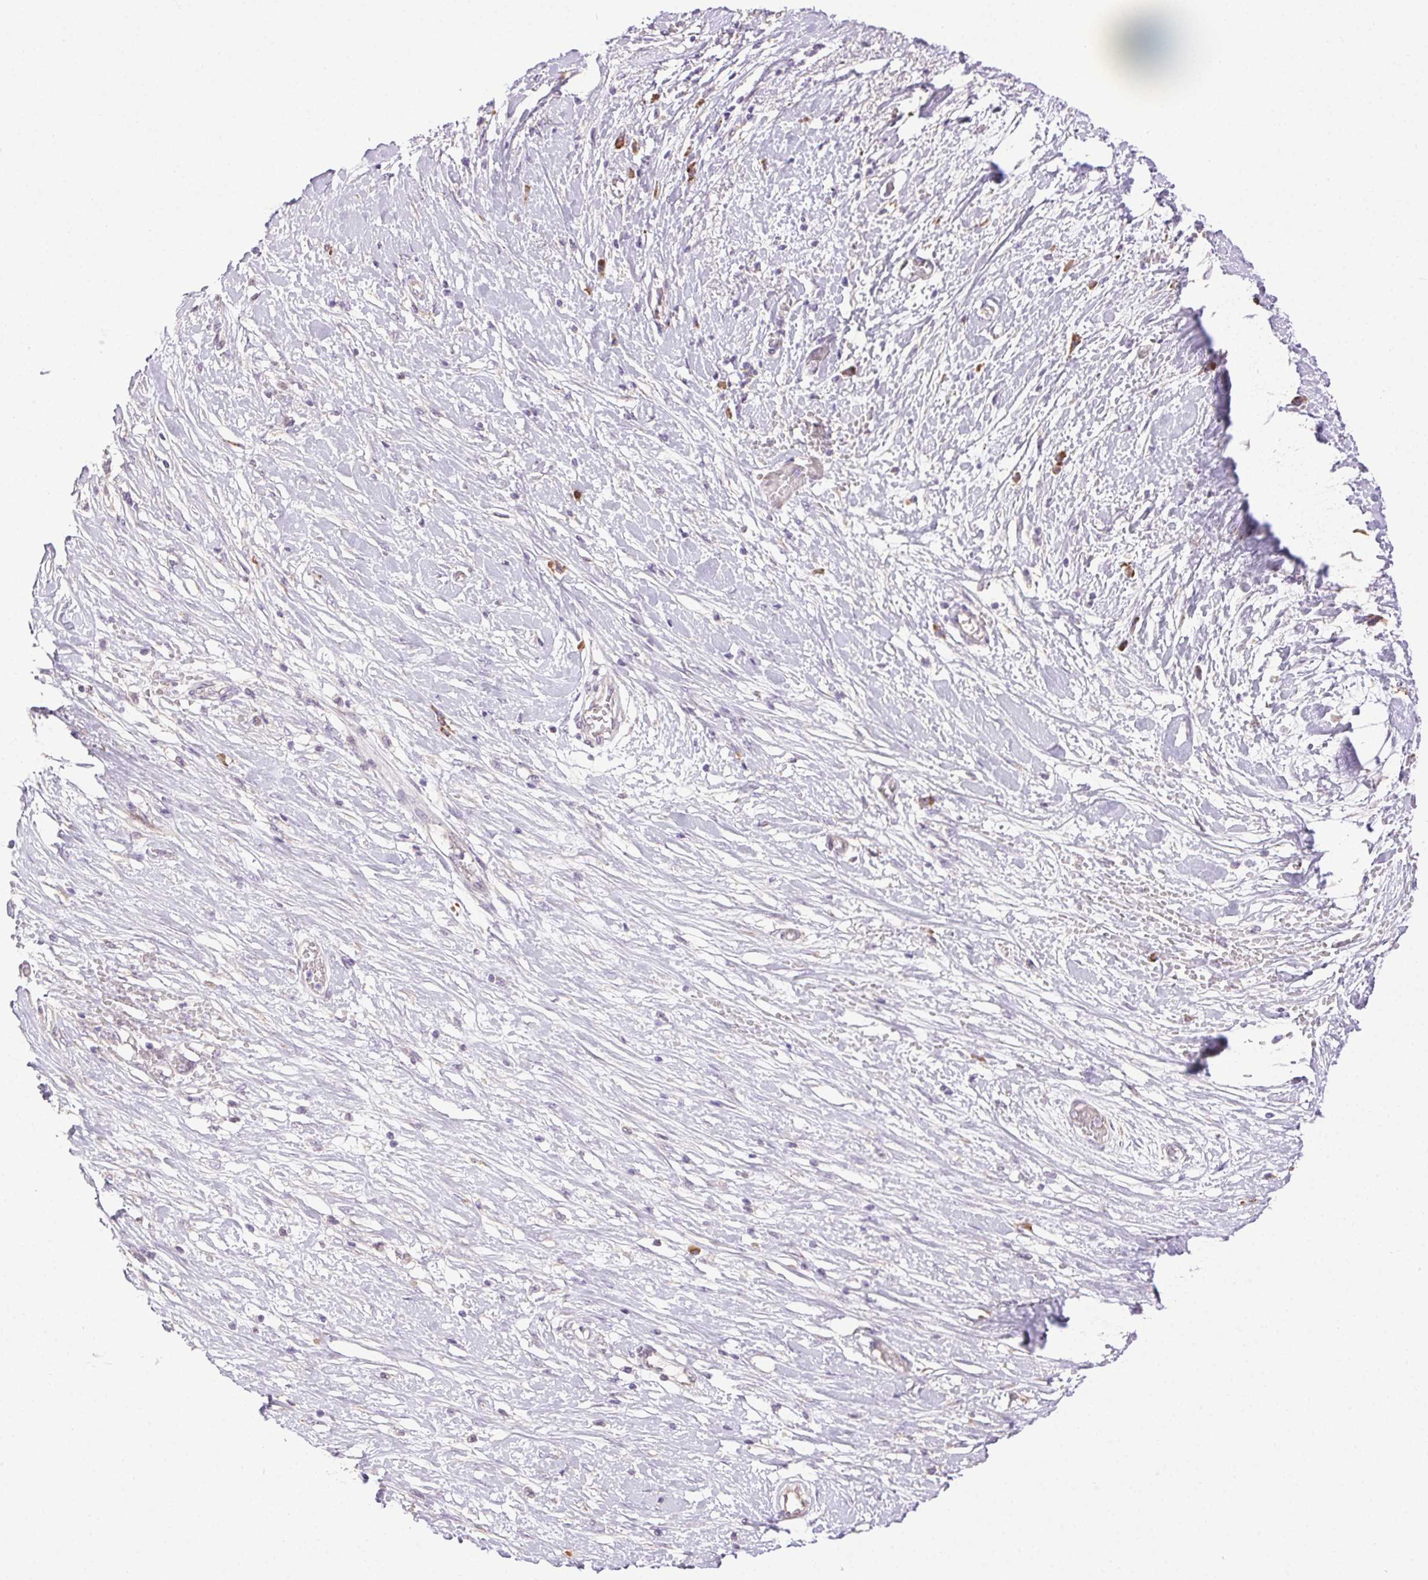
{"staining": {"intensity": "negative", "quantity": "none", "location": "none"}, "tissue": "pancreatic cancer", "cell_type": "Tumor cells", "image_type": "cancer", "snomed": [{"axis": "morphology", "description": "Adenocarcinoma, NOS"}, {"axis": "topography", "description": "Pancreas"}], "caption": "Immunohistochemical staining of human pancreatic cancer exhibits no significant positivity in tumor cells.", "gene": "SNX31", "patient": {"sex": "female", "age": 63}}